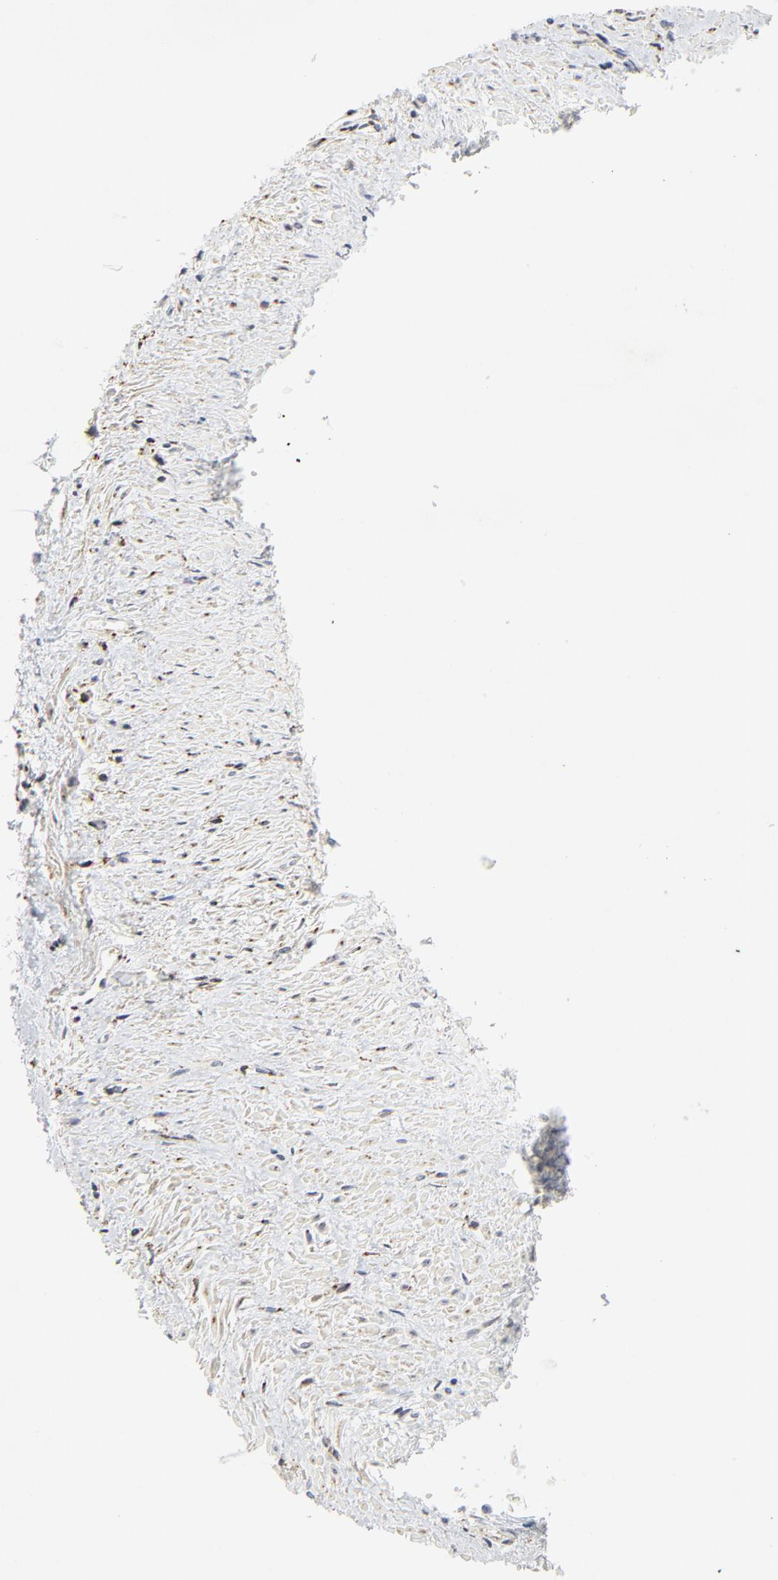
{"staining": {"intensity": "weak", "quantity": ">75%", "location": "cytoplasmic/membranous"}, "tissue": "smooth muscle", "cell_type": "Smooth muscle cells", "image_type": "normal", "snomed": [{"axis": "morphology", "description": "Normal tissue, NOS"}, {"axis": "topography", "description": "Smooth muscle"}, {"axis": "topography", "description": "Uterus"}], "caption": "Protein expression analysis of normal smooth muscle demonstrates weak cytoplasmic/membranous expression in approximately >75% of smooth muscle cells.", "gene": "LRP6", "patient": {"sex": "female", "age": 39}}